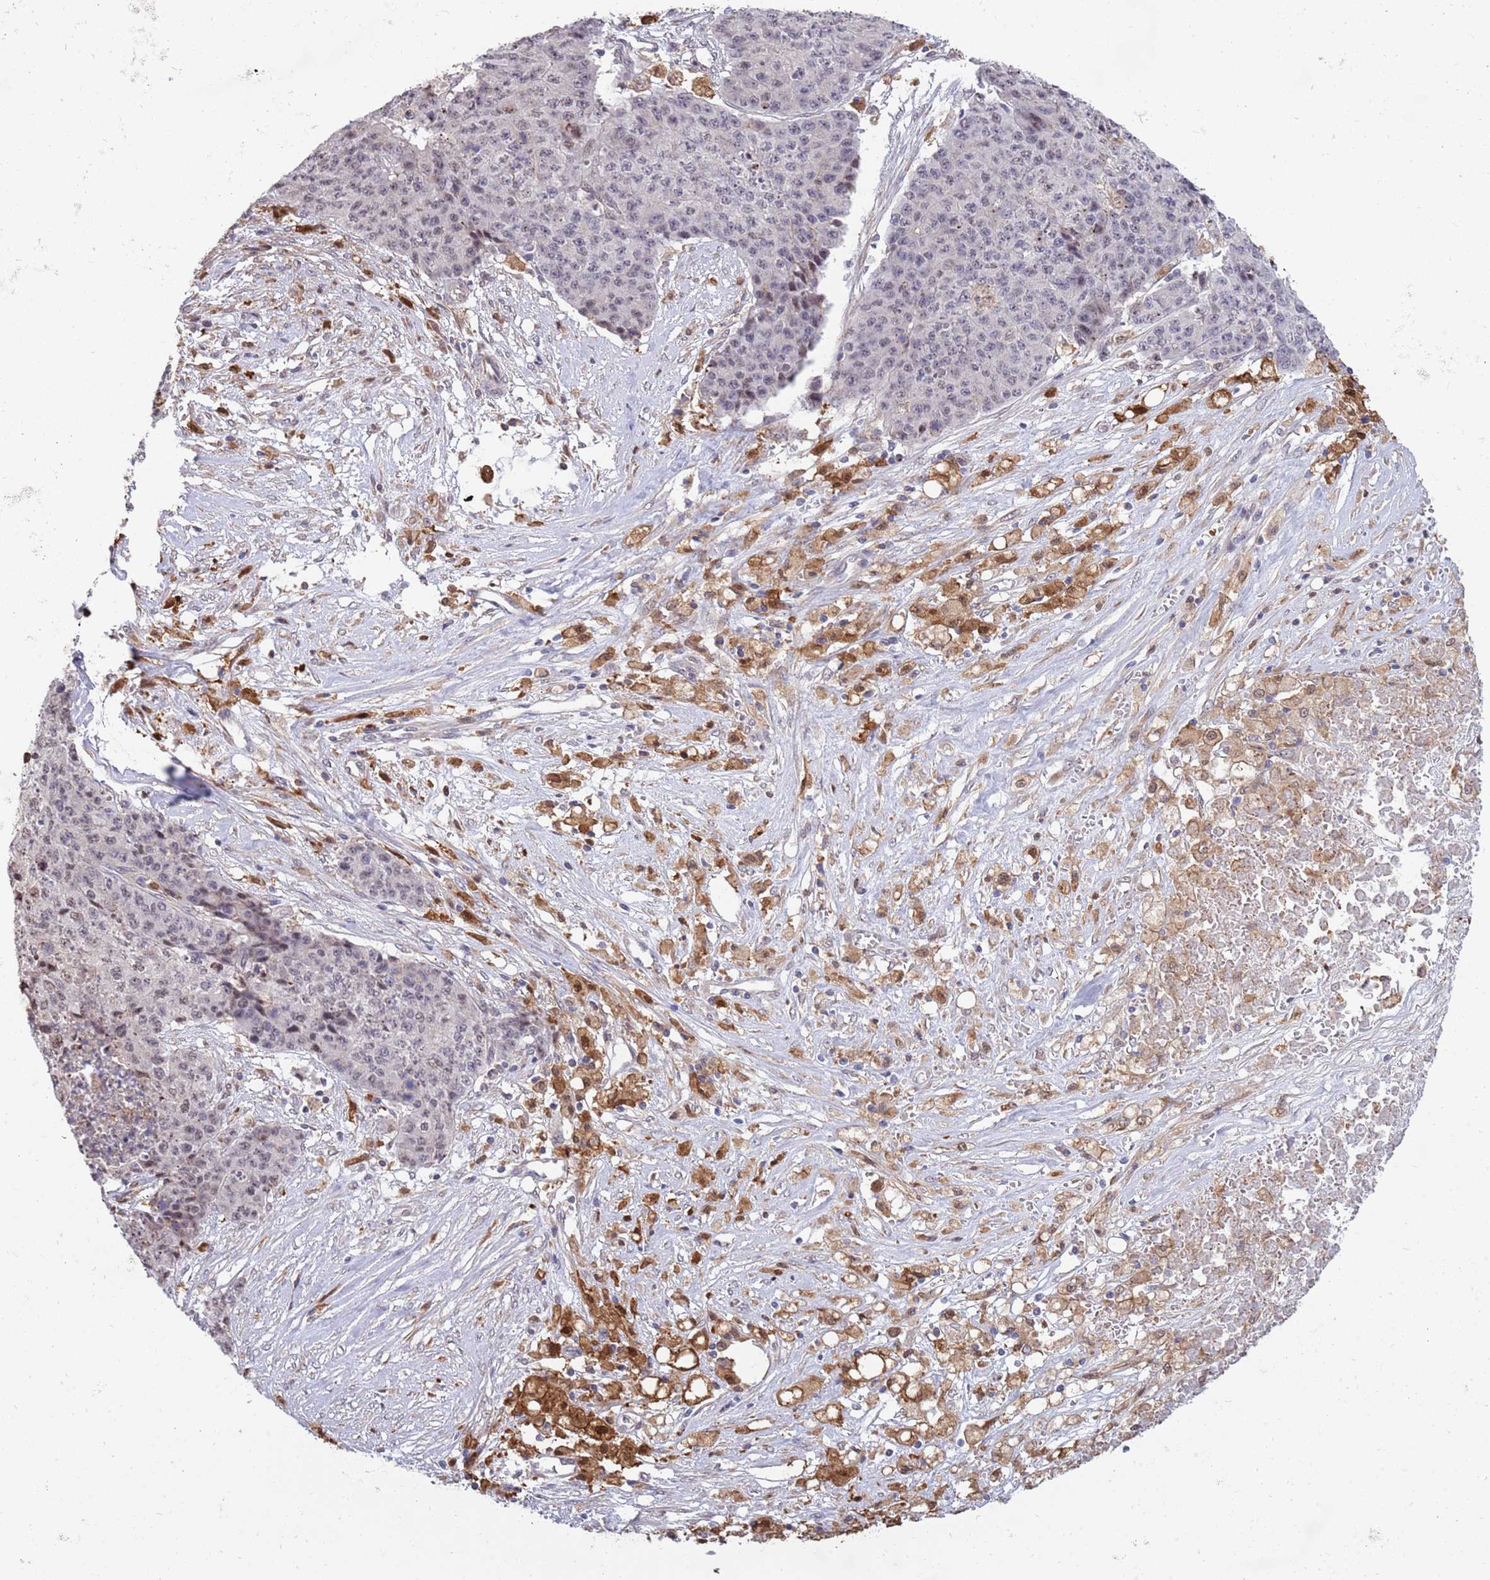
{"staining": {"intensity": "weak", "quantity": "<25%", "location": "nuclear"}, "tissue": "ovarian cancer", "cell_type": "Tumor cells", "image_type": "cancer", "snomed": [{"axis": "morphology", "description": "Carcinoma, endometroid"}, {"axis": "topography", "description": "Ovary"}], "caption": "There is no significant positivity in tumor cells of ovarian endometroid carcinoma. Brightfield microscopy of immunohistochemistry stained with DAB (brown) and hematoxylin (blue), captured at high magnification.", "gene": "CCNJL", "patient": {"sex": "female", "age": 42}}